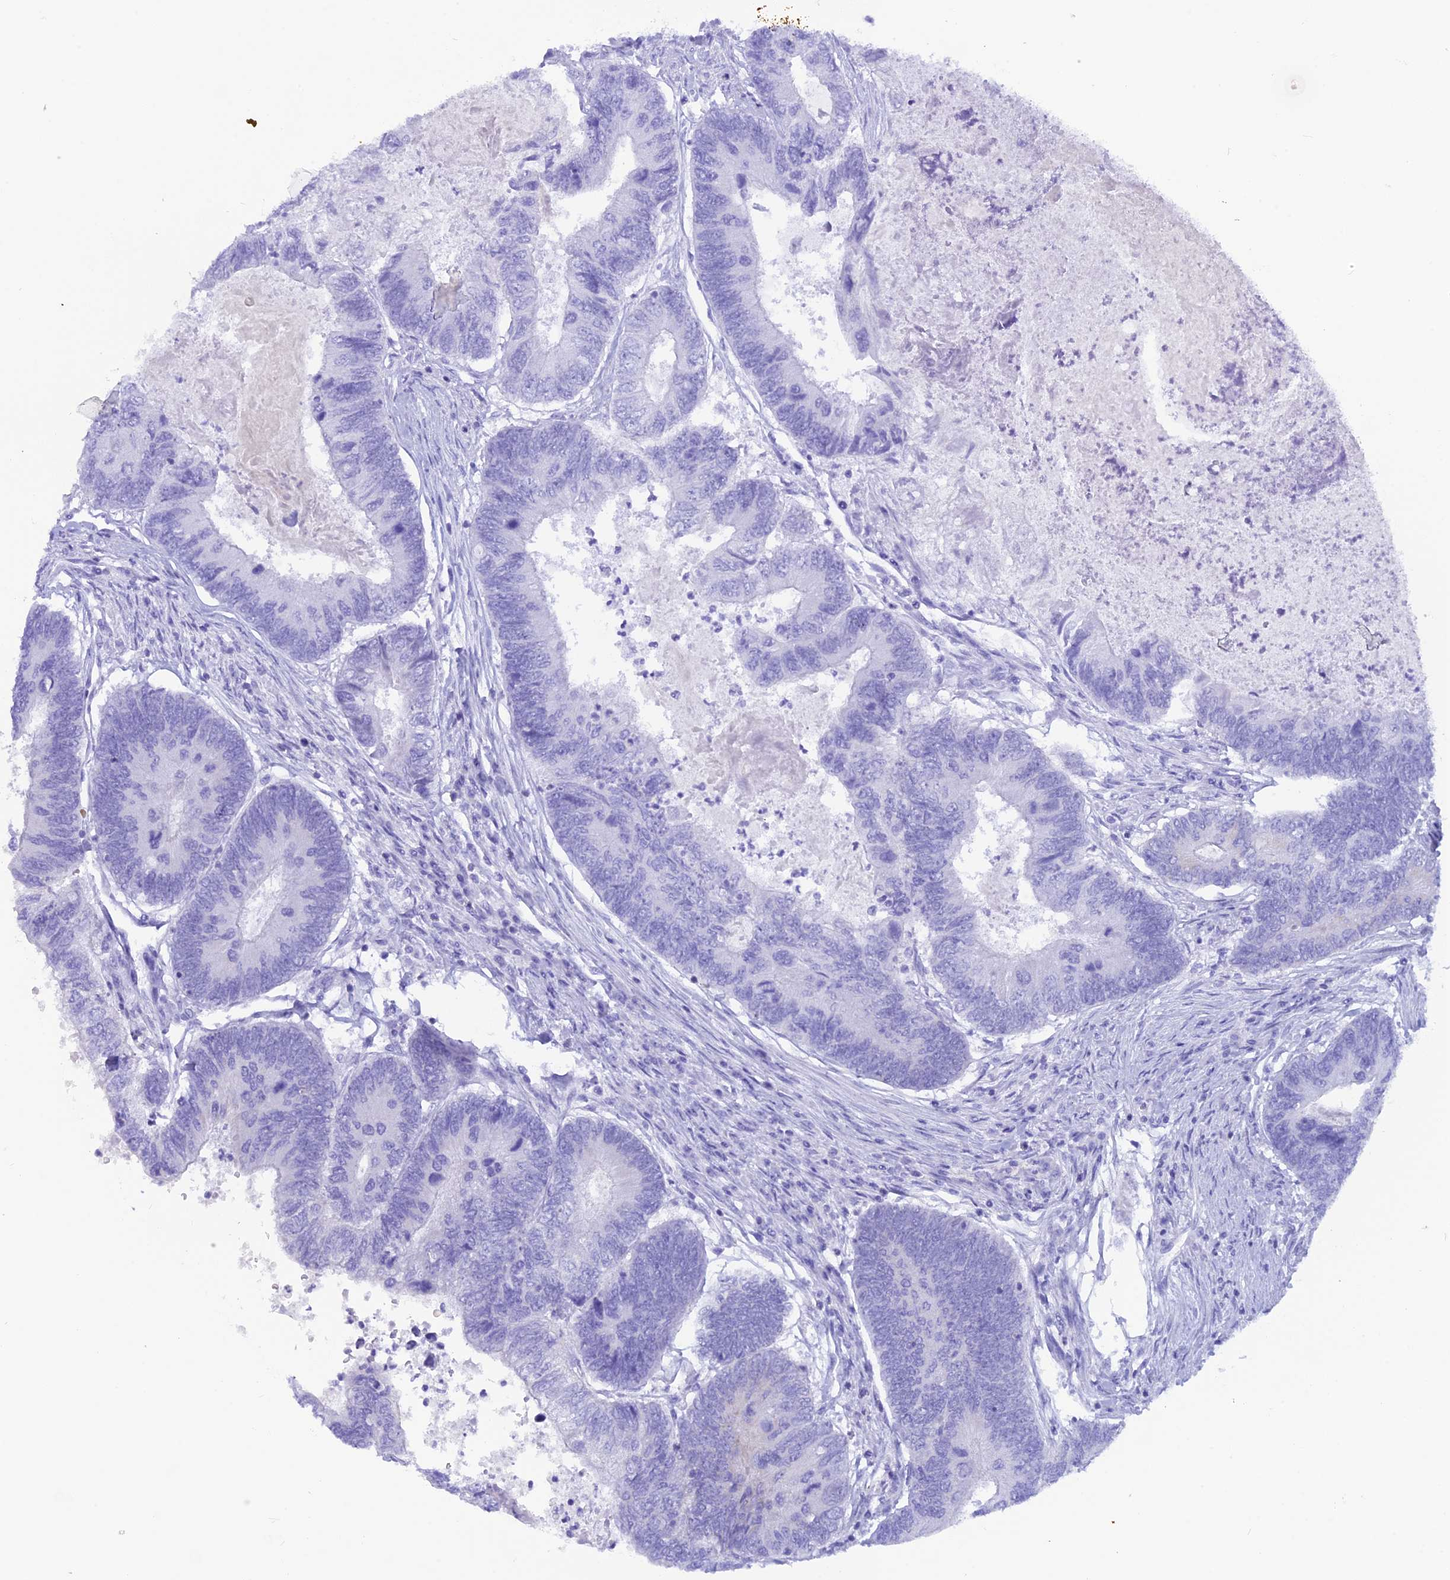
{"staining": {"intensity": "negative", "quantity": "none", "location": "none"}, "tissue": "colorectal cancer", "cell_type": "Tumor cells", "image_type": "cancer", "snomed": [{"axis": "morphology", "description": "Adenocarcinoma, NOS"}, {"axis": "topography", "description": "Colon"}], "caption": "A high-resolution micrograph shows immunohistochemistry staining of colorectal cancer, which demonstrates no significant staining in tumor cells. (DAB (3,3'-diaminobenzidine) immunohistochemistry with hematoxylin counter stain).", "gene": "GLYATL1", "patient": {"sex": "female", "age": 67}}